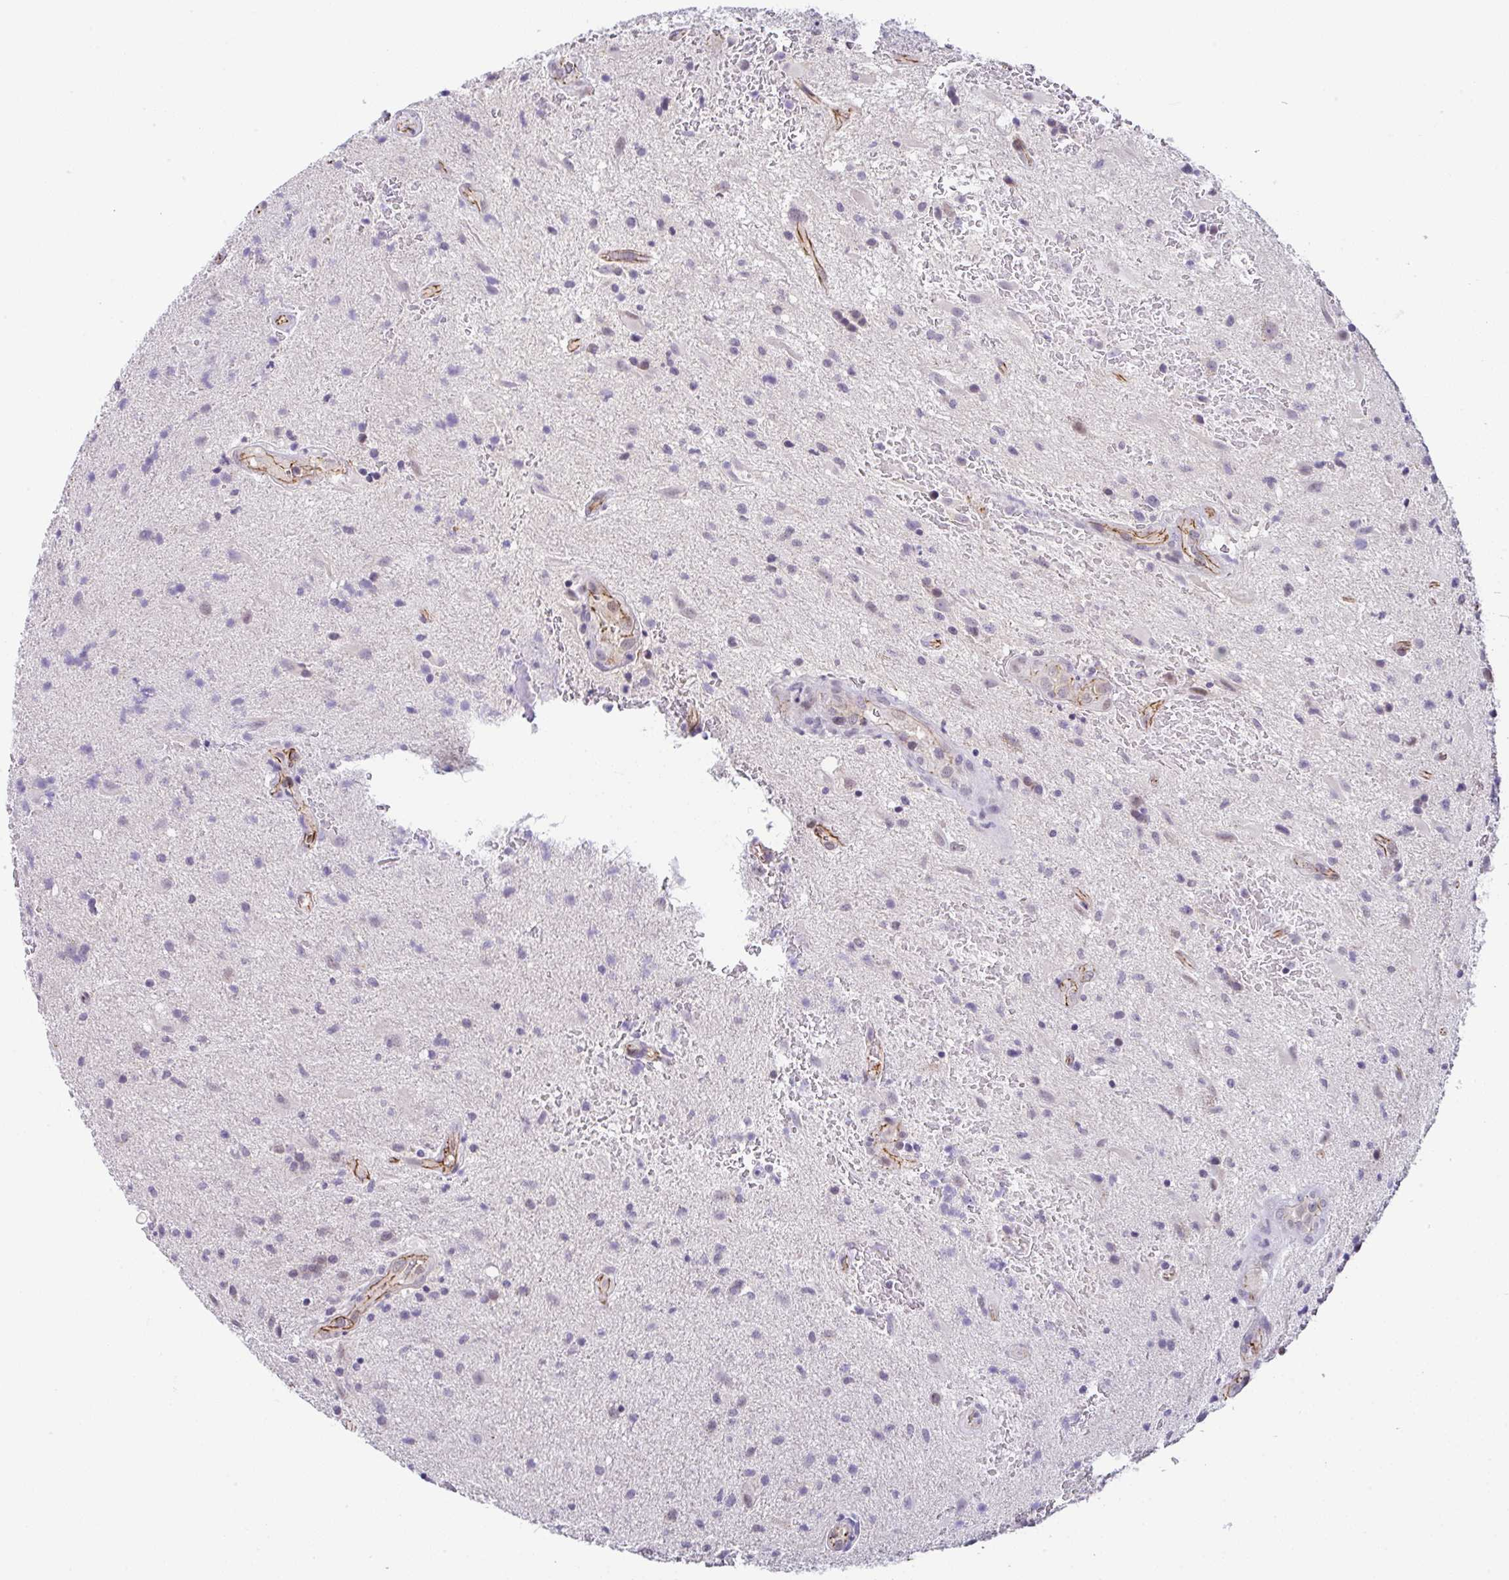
{"staining": {"intensity": "negative", "quantity": "none", "location": "none"}, "tissue": "glioma", "cell_type": "Tumor cells", "image_type": "cancer", "snomed": [{"axis": "morphology", "description": "Glioma, malignant, High grade"}, {"axis": "topography", "description": "Brain"}], "caption": "DAB (3,3'-diaminobenzidine) immunohistochemical staining of glioma demonstrates no significant positivity in tumor cells. (DAB (3,3'-diaminobenzidine) immunohistochemistry (IHC) with hematoxylin counter stain).", "gene": "CGNL1", "patient": {"sex": "male", "age": 67}}